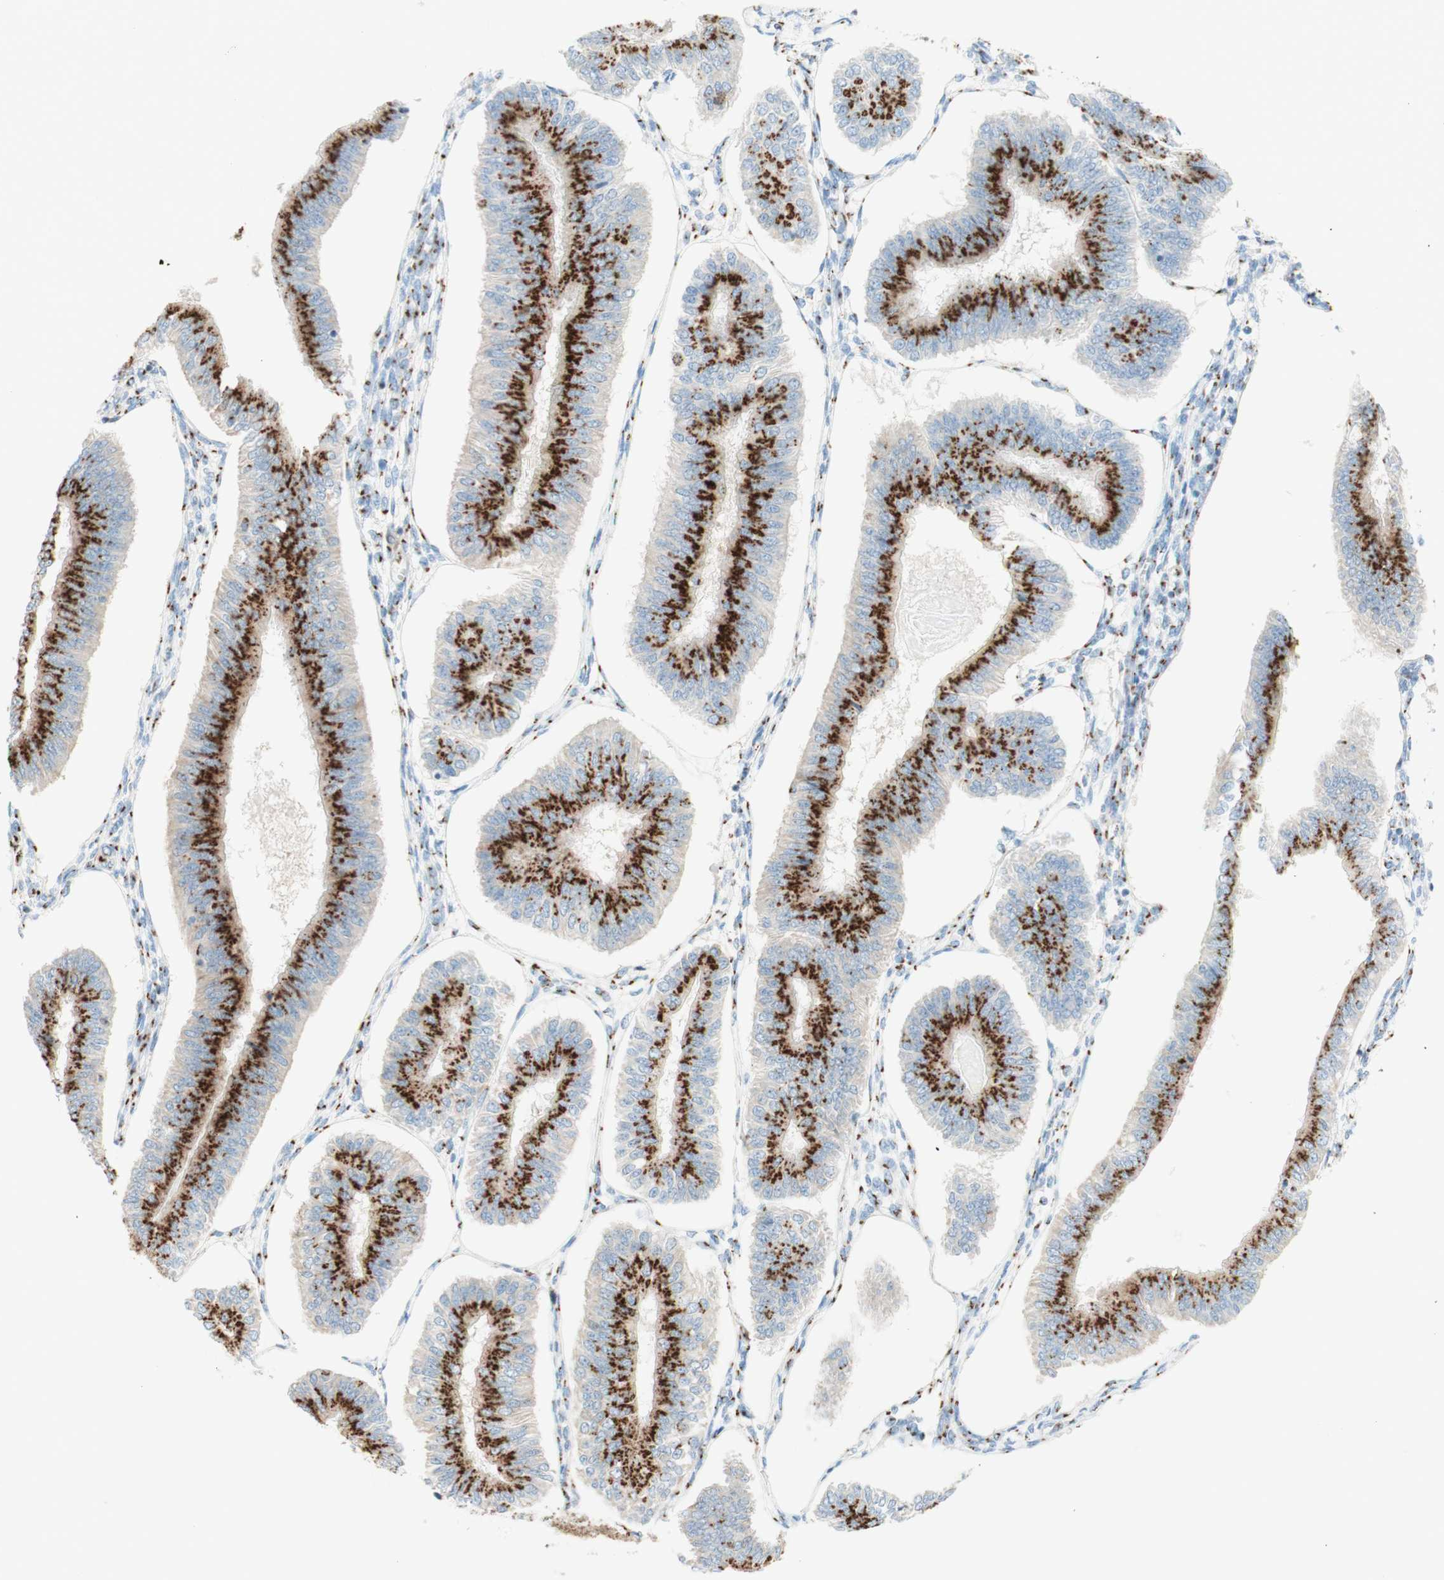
{"staining": {"intensity": "strong", "quantity": ">75%", "location": "cytoplasmic/membranous"}, "tissue": "endometrial cancer", "cell_type": "Tumor cells", "image_type": "cancer", "snomed": [{"axis": "morphology", "description": "Adenocarcinoma, NOS"}, {"axis": "topography", "description": "Endometrium"}], "caption": "A micrograph showing strong cytoplasmic/membranous expression in about >75% of tumor cells in adenocarcinoma (endometrial), as visualized by brown immunohistochemical staining.", "gene": "GOLGB1", "patient": {"sex": "female", "age": 58}}